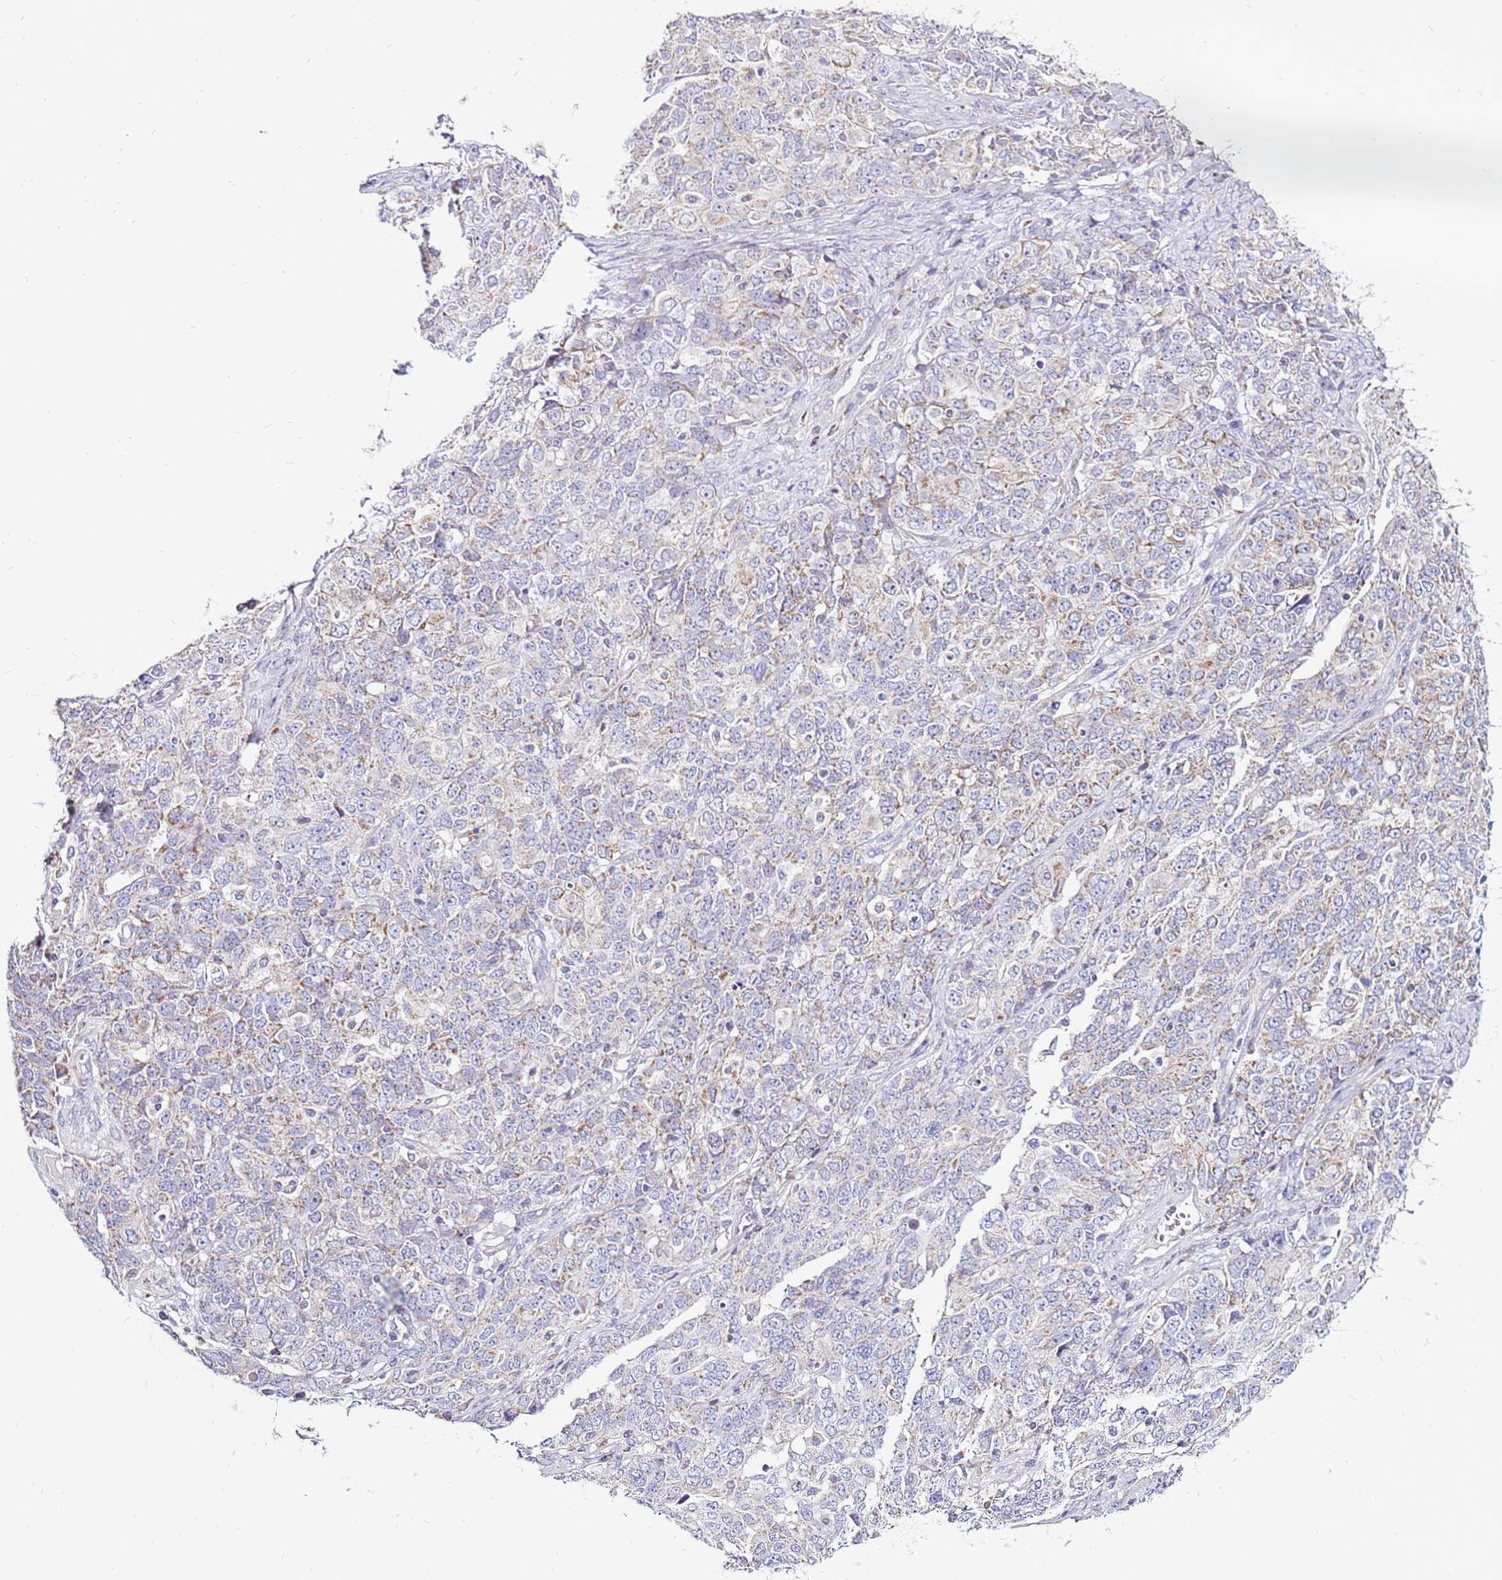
{"staining": {"intensity": "weak", "quantity": "25%-75%", "location": "cytoplasmic/membranous"}, "tissue": "ovarian cancer", "cell_type": "Tumor cells", "image_type": "cancer", "snomed": [{"axis": "morphology", "description": "Carcinoma, endometroid"}, {"axis": "topography", "description": "Ovary"}], "caption": "Weak cytoplasmic/membranous positivity for a protein is identified in about 25%-75% of tumor cells of ovarian endometroid carcinoma using IHC.", "gene": "IGF1R", "patient": {"sex": "female", "age": 62}}